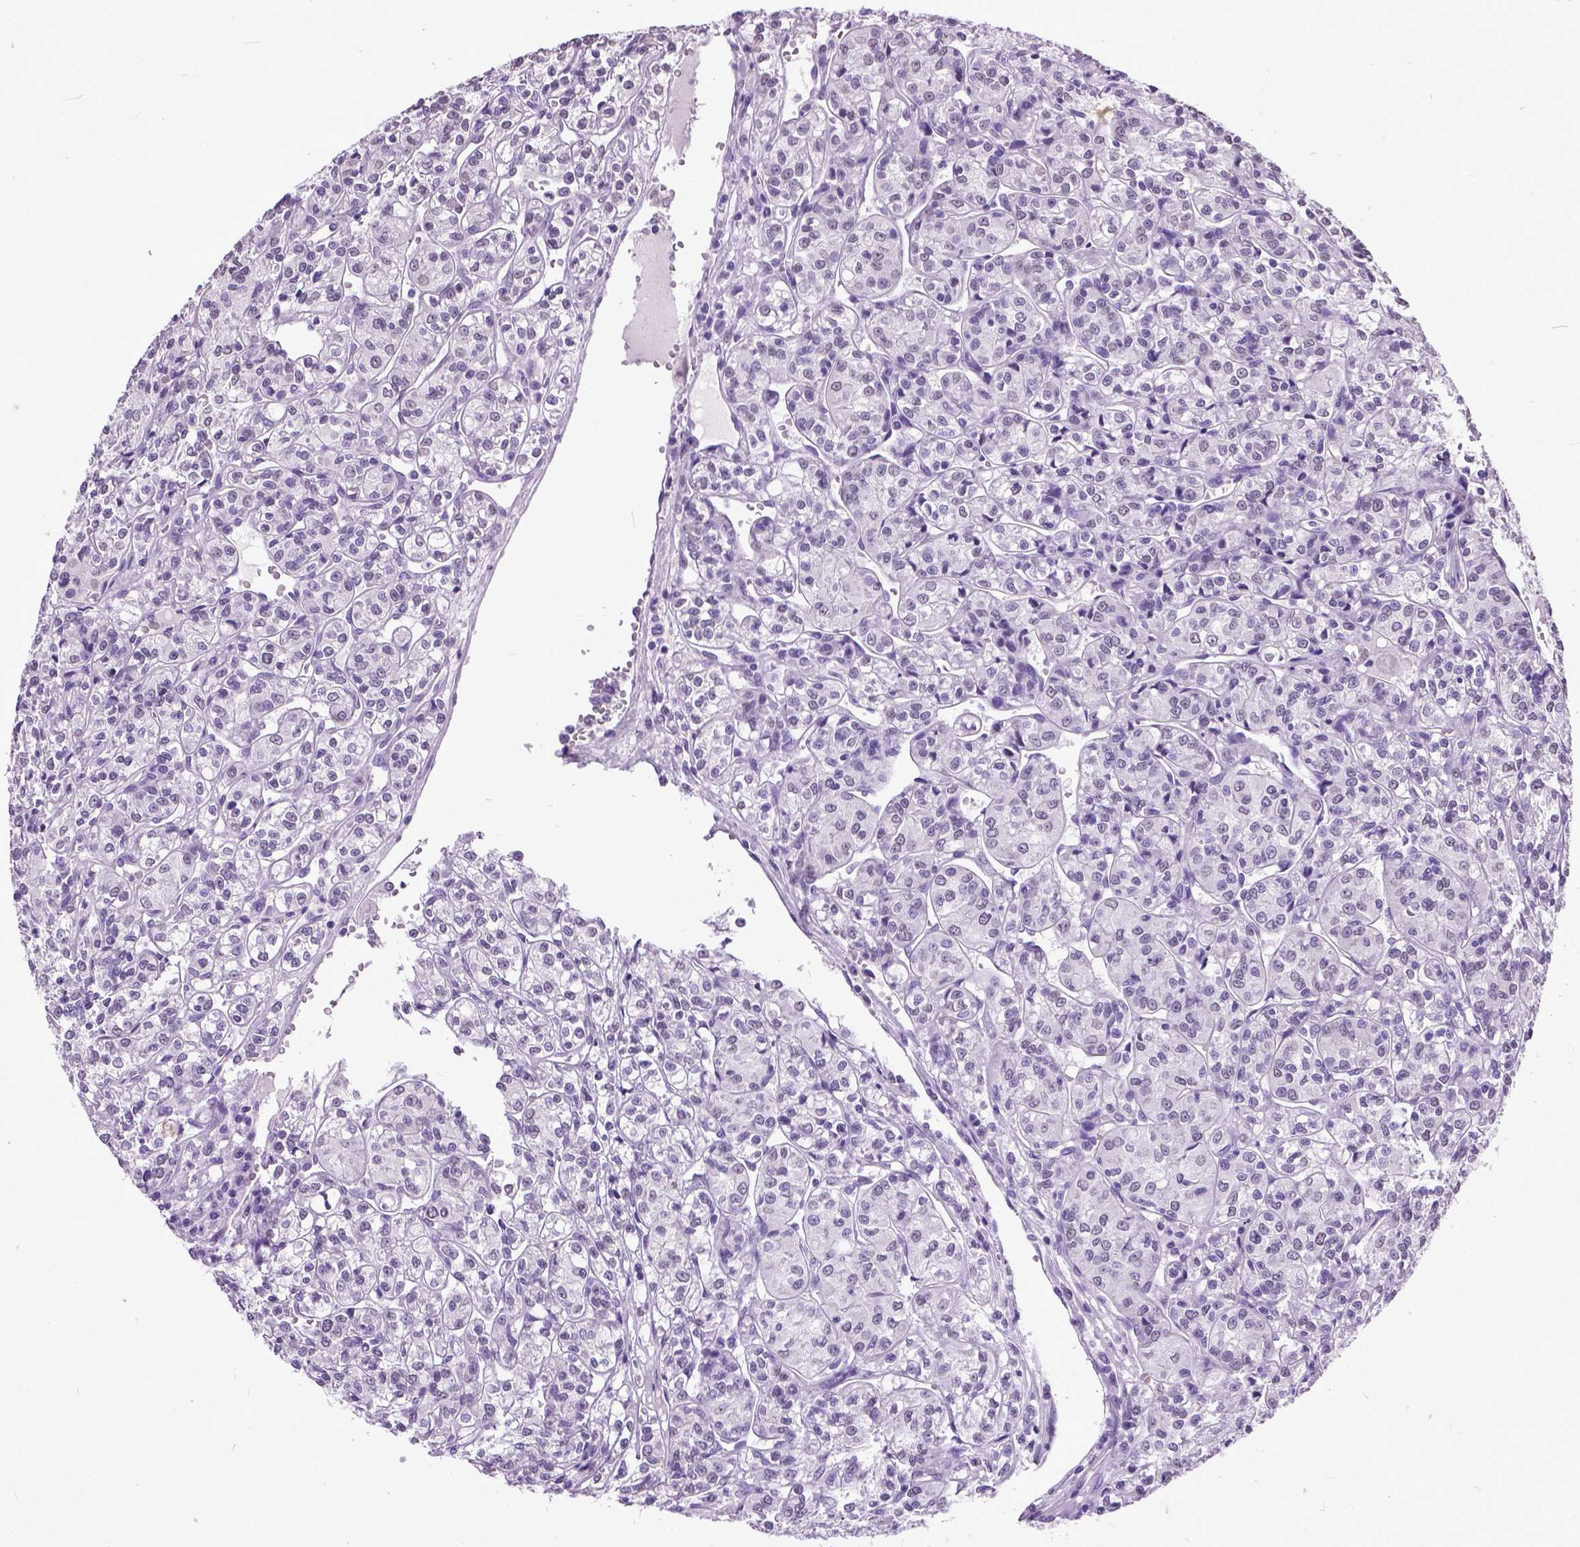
{"staining": {"intensity": "negative", "quantity": "none", "location": "none"}, "tissue": "renal cancer", "cell_type": "Tumor cells", "image_type": "cancer", "snomed": [{"axis": "morphology", "description": "Adenocarcinoma, NOS"}, {"axis": "topography", "description": "Kidney"}], "caption": "An IHC micrograph of adenocarcinoma (renal) is shown. There is no staining in tumor cells of adenocarcinoma (renal). Nuclei are stained in blue.", "gene": "MARCHF10", "patient": {"sex": "male", "age": 36}}